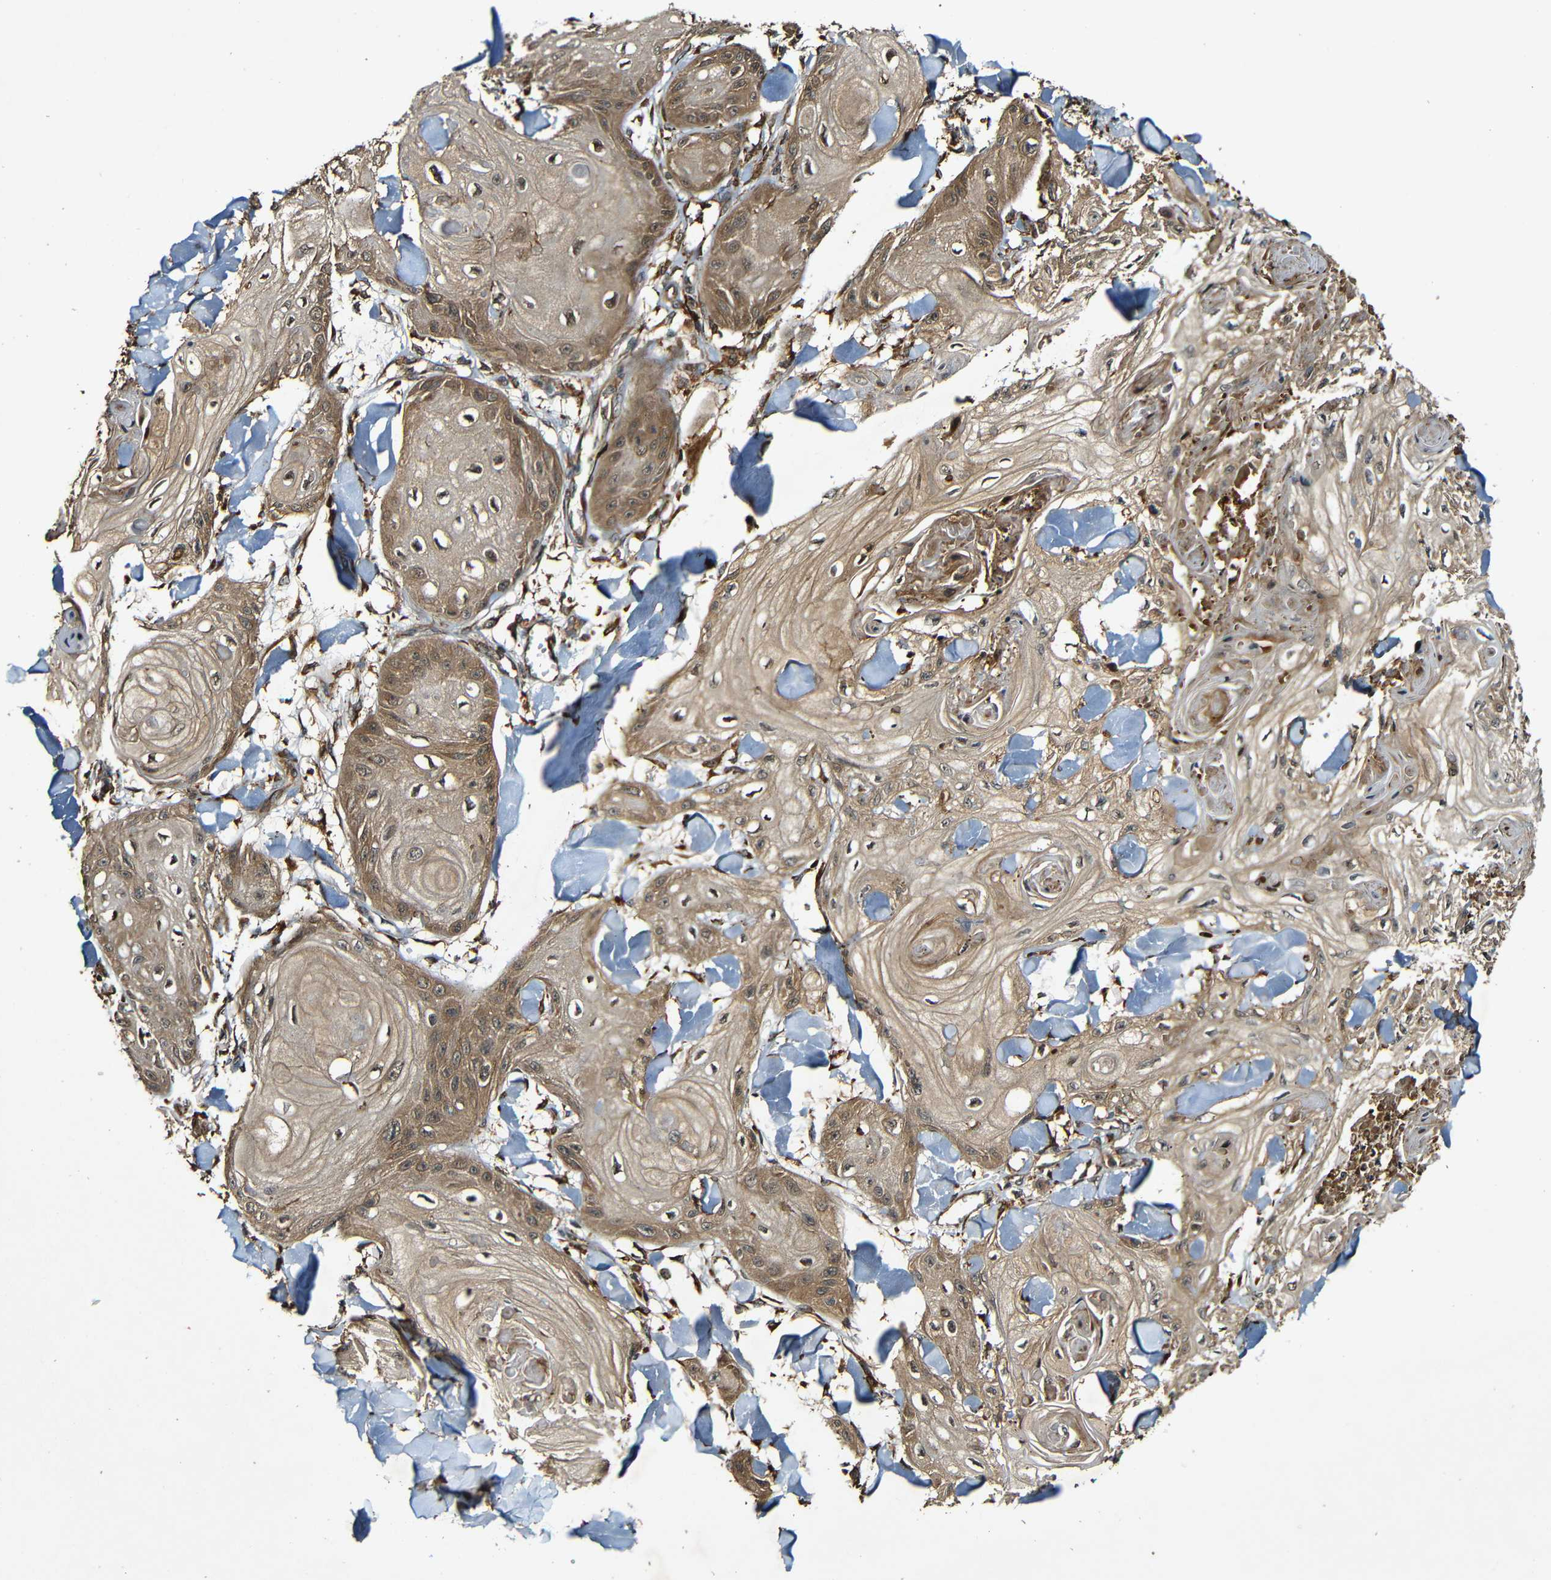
{"staining": {"intensity": "moderate", "quantity": ">75%", "location": "cytoplasmic/membranous"}, "tissue": "skin cancer", "cell_type": "Tumor cells", "image_type": "cancer", "snomed": [{"axis": "morphology", "description": "Squamous cell carcinoma, NOS"}, {"axis": "topography", "description": "Skin"}], "caption": "Tumor cells show medium levels of moderate cytoplasmic/membranous staining in about >75% of cells in squamous cell carcinoma (skin).", "gene": "CASP8", "patient": {"sex": "male", "age": 74}}